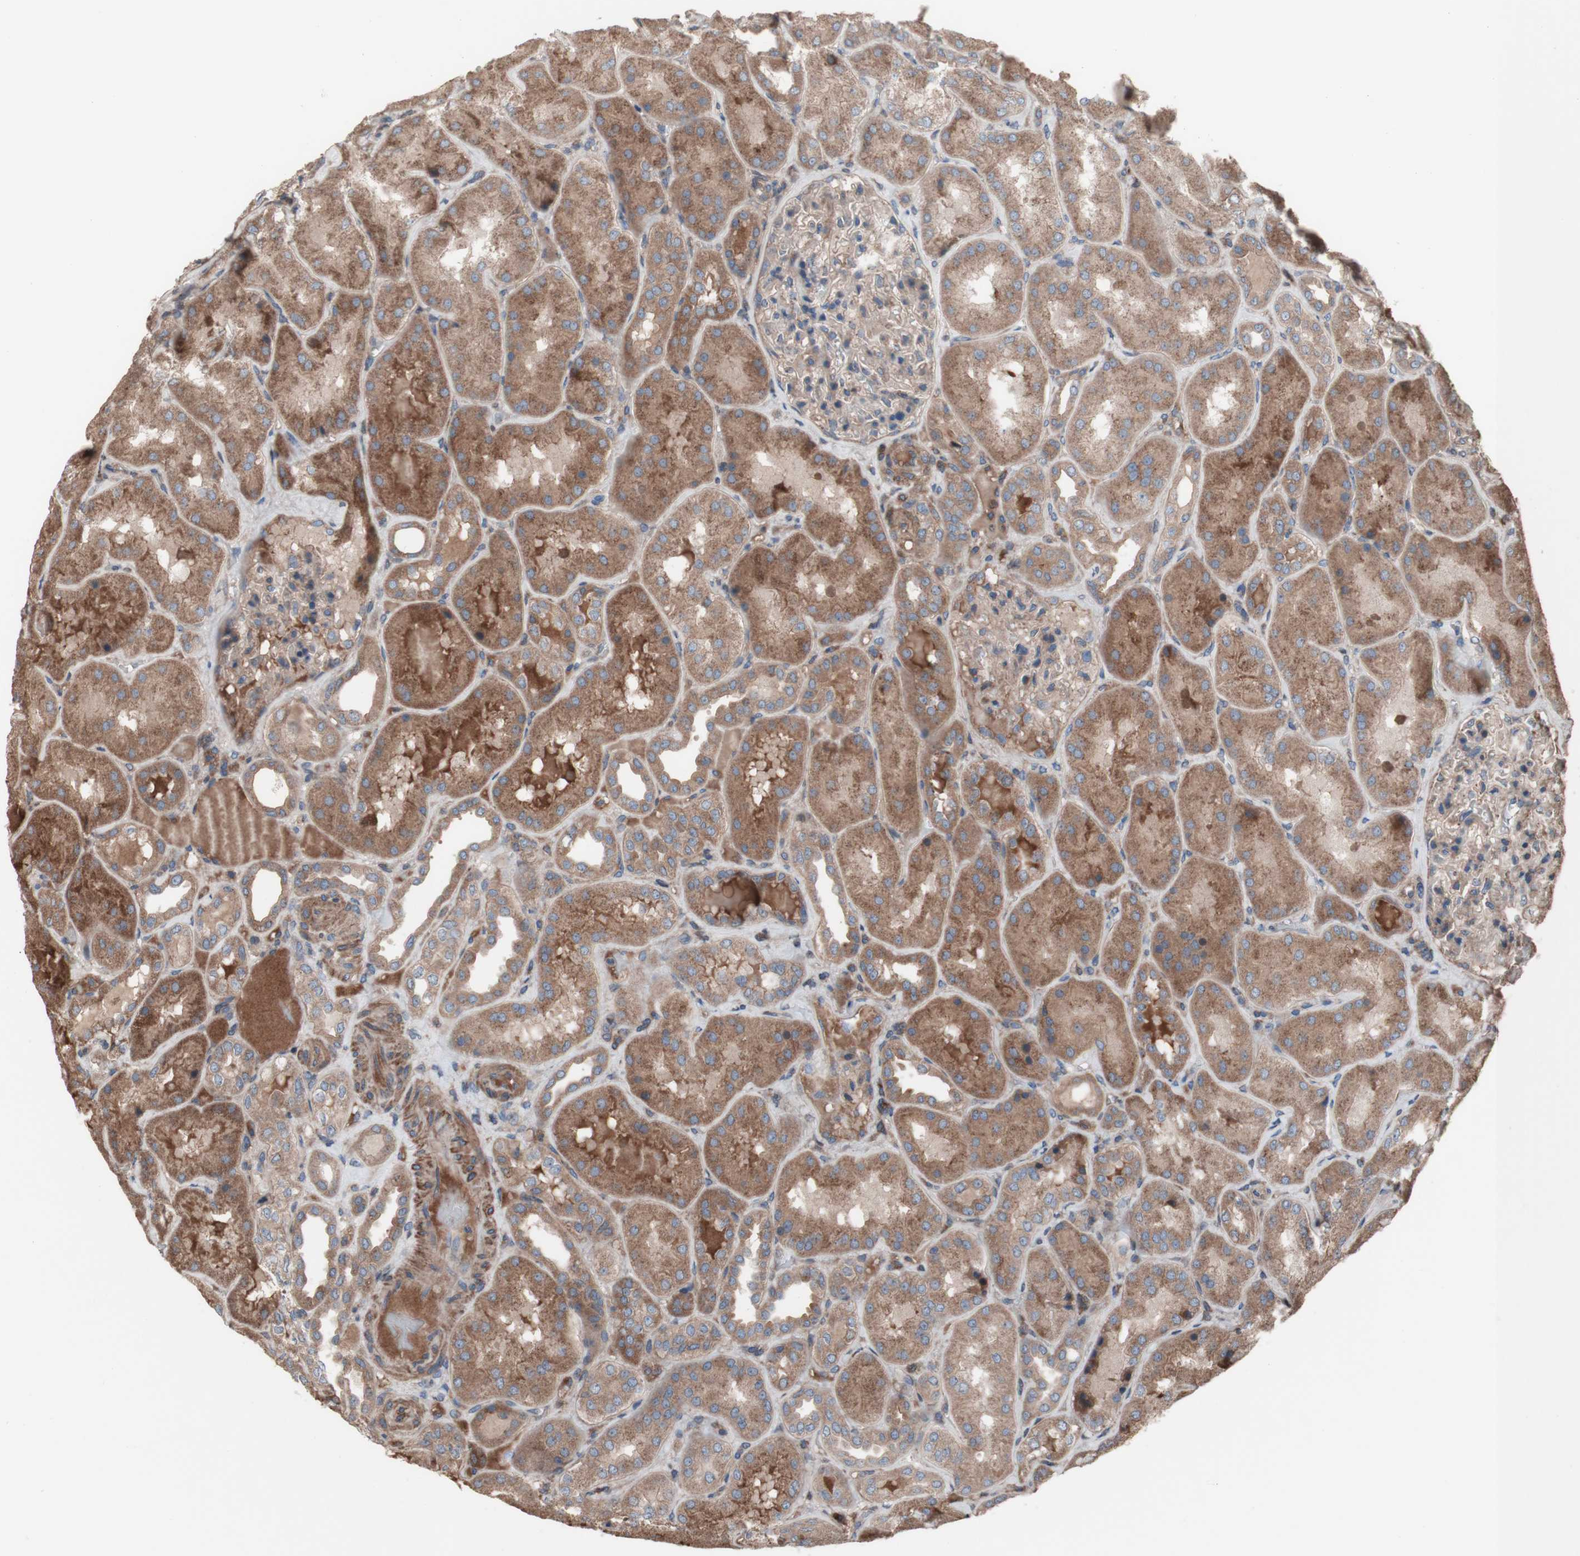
{"staining": {"intensity": "weak", "quantity": ">75%", "location": "cytoplasmic/membranous"}, "tissue": "kidney", "cell_type": "Cells in glomeruli", "image_type": "normal", "snomed": [{"axis": "morphology", "description": "Normal tissue, NOS"}, {"axis": "topography", "description": "Kidney"}], "caption": "Brown immunohistochemical staining in unremarkable human kidney demonstrates weak cytoplasmic/membranous staining in approximately >75% of cells in glomeruli.", "gene": "COPB1", "patient": {"sex": "female", "age": 56}}